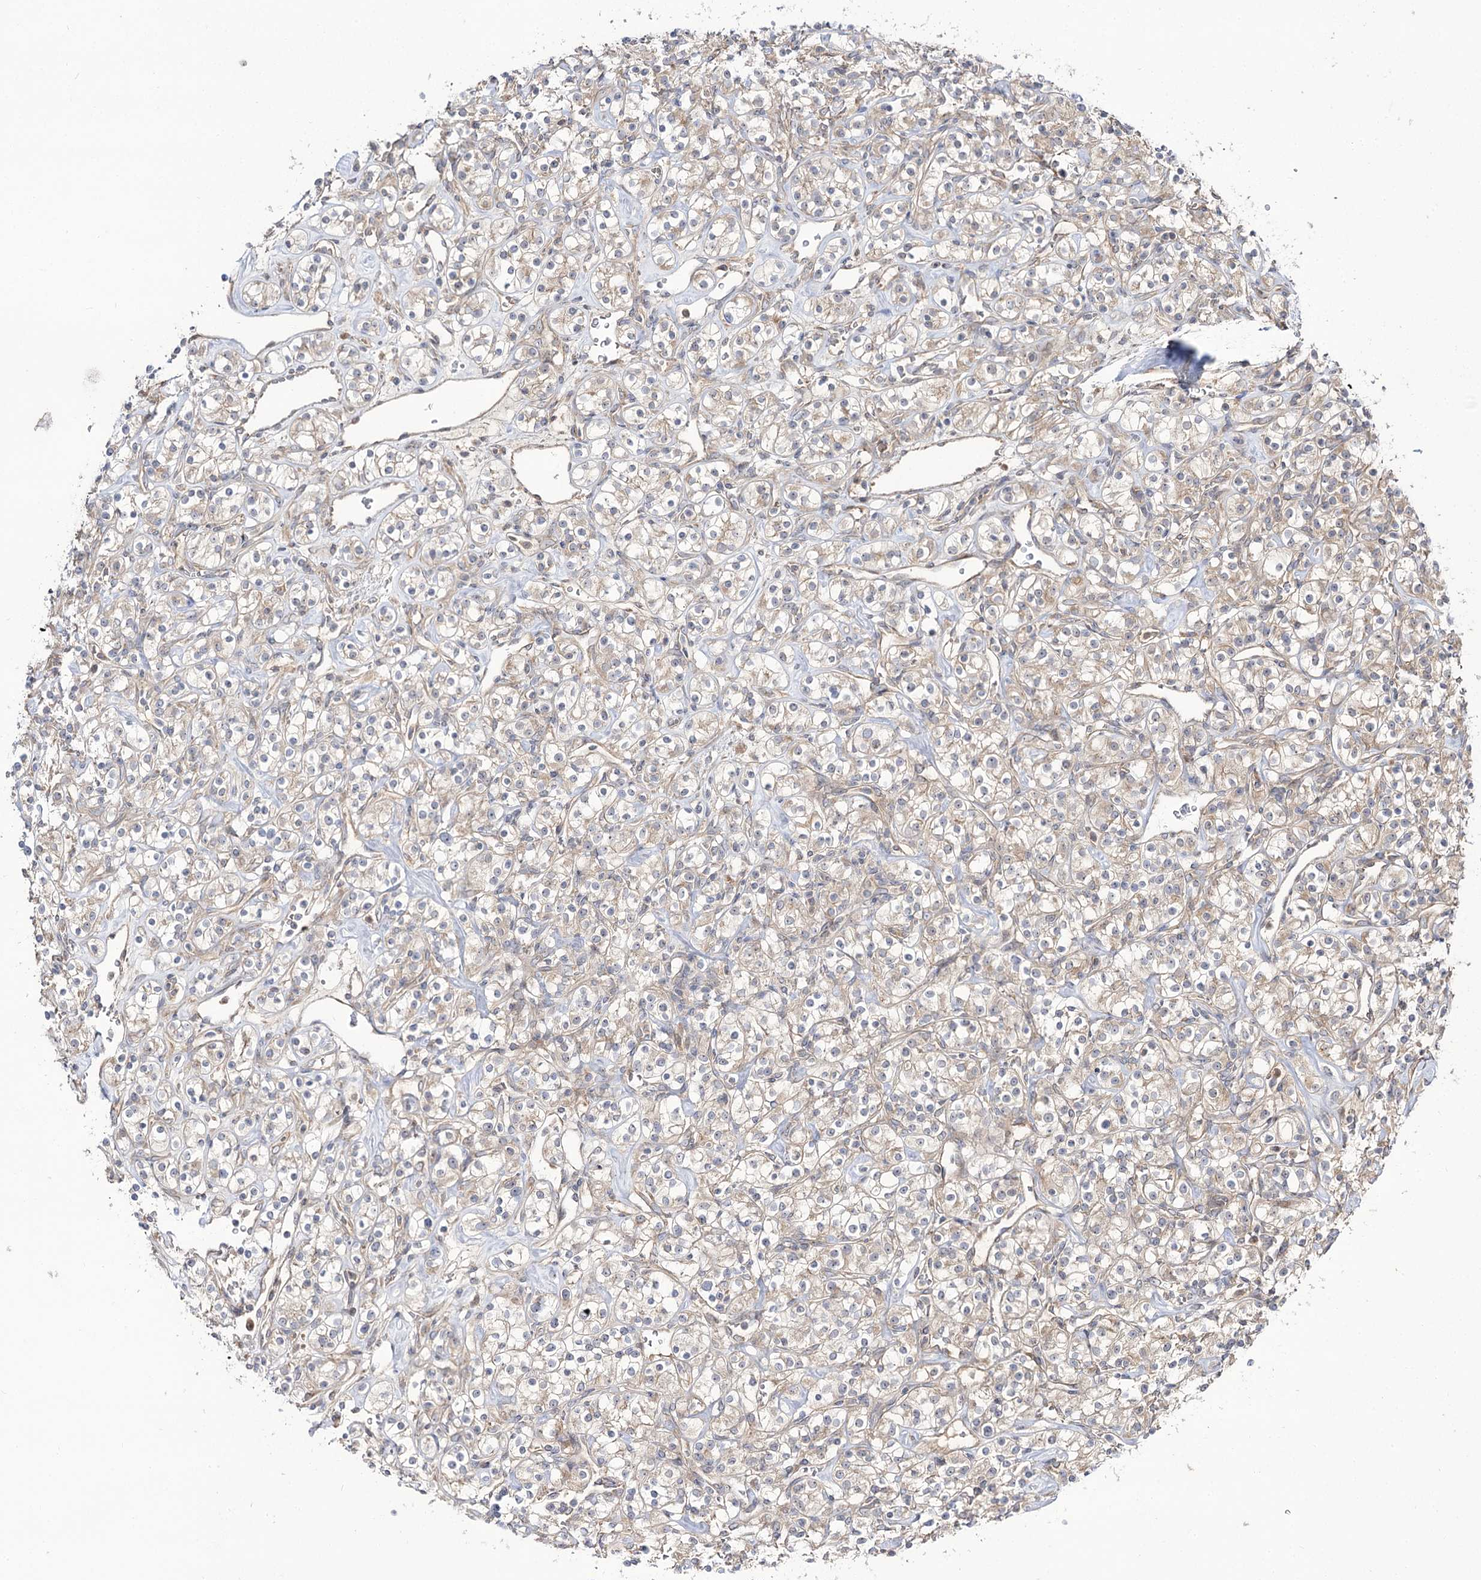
{"staining": {"intensity": "weak", "quantity": ">75%", "location": "cytoplasmic/membranous"}, "tissue": "renal cancer", "cell_type": "Tumor cells", "image_type": "cancer", "snomed": [{"axis": "morphology", "description": "Adenocarcinoma, NOS"}, {"axis": "topography", "description": "Kidney"}], "caption": "A high-resolution photomicrograph shows IHC staining of renal cancer (adenocarcinoma), which demonstrates weak cytoplasmic/membranous staining in about >75% of tumor cells.", "gene": "C11orf80", "patient": {"sex": "male", "age": 77}}